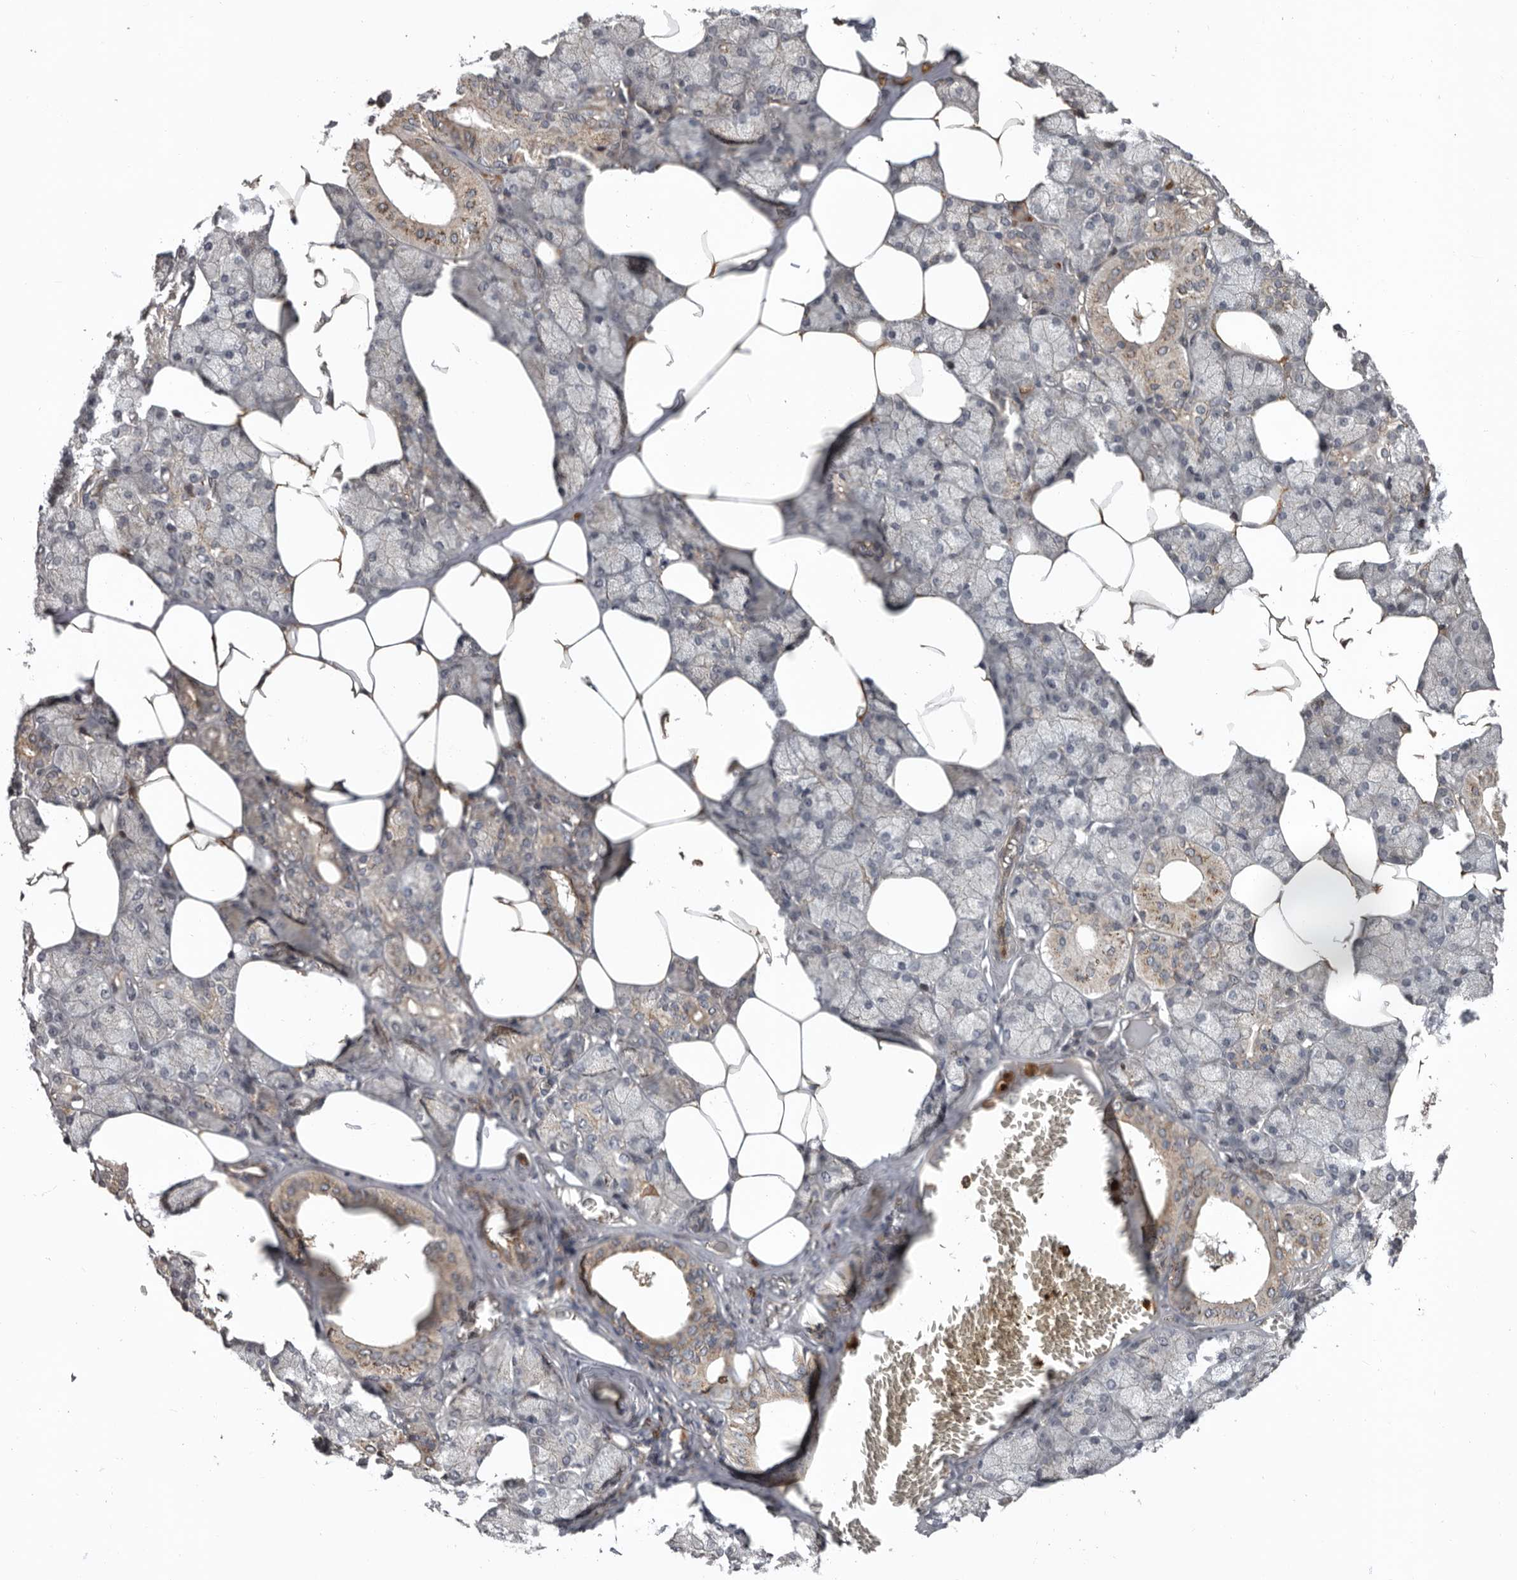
{"staining": {"intensity": "moderate", "quantity": "25%-75%", "location": "cytoplasmic/membranous"}, "tissue": "salivary gland", "cell_type": "Glandular cells", "image_type": "normal", "snomed": [{"axis": "morphology", "description": "Normal tissue, NOS"}, {"axis": "topography", "description": "Salivary gland"}], "caption": "Moderate cytoplasmic/membranous expression is present in approximately 25%-75% of glandular cells in unremarkable salivary gland.", "gene": "FGFR4", "patient": {"sex": "male", "age": 62}}